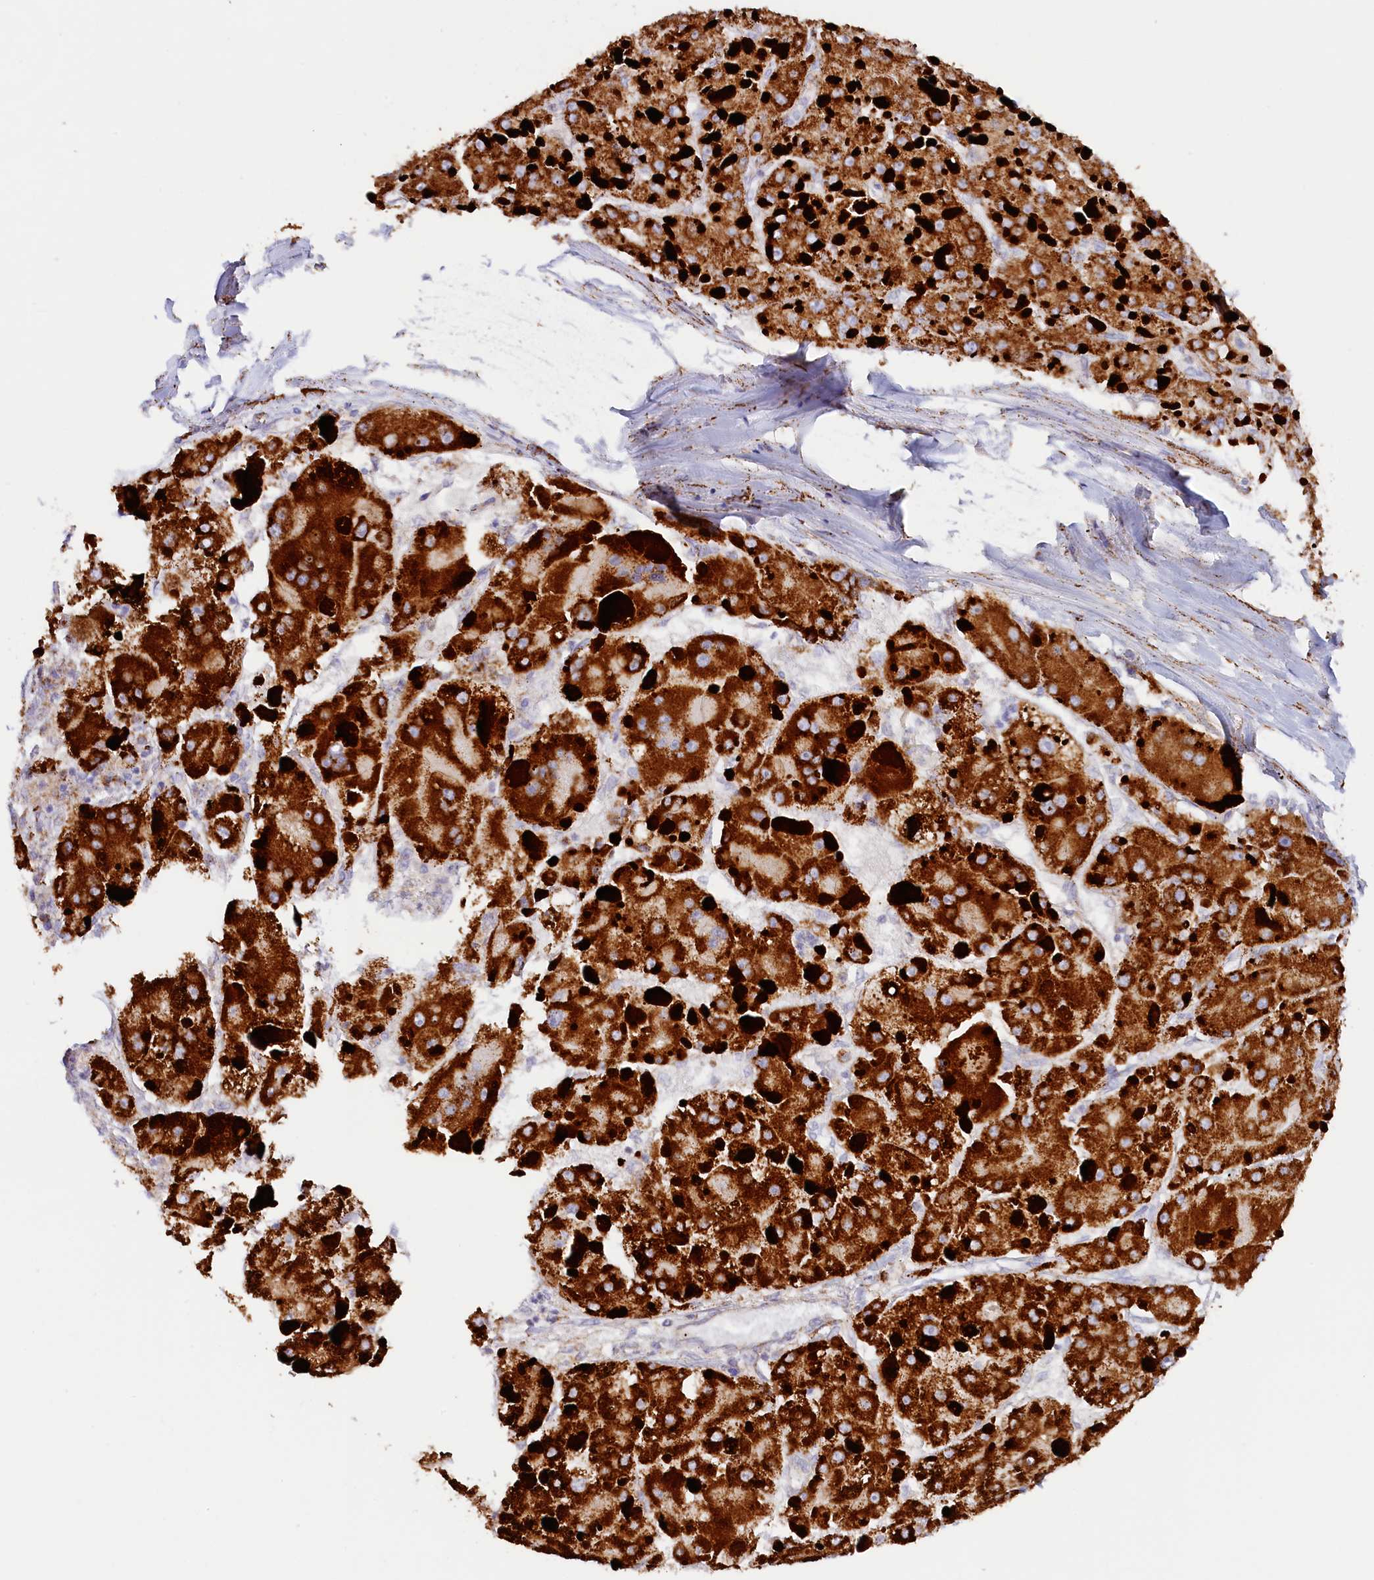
{"staining": {"intensity": "strong", "quantity": ">75%", "location": "cytoplasmic/membranous"}, "tissue": "liver cancer", "cell_type": "Tumor cells", "image_type": "cancer", "snomed": [{"axis": "morphology", "description": "Carcinoma, Hepatocellular, NOS"}, {"axis": "topography", "description": "Liver"}], "caption": "Strong cytoplasmic/membranous positivity is appreciated in approximately >75% of tumor cells in hepatocellular carcinoma (liver).", "gene": "AKTIP", "patient": {"sex": "female", "age": 73}}